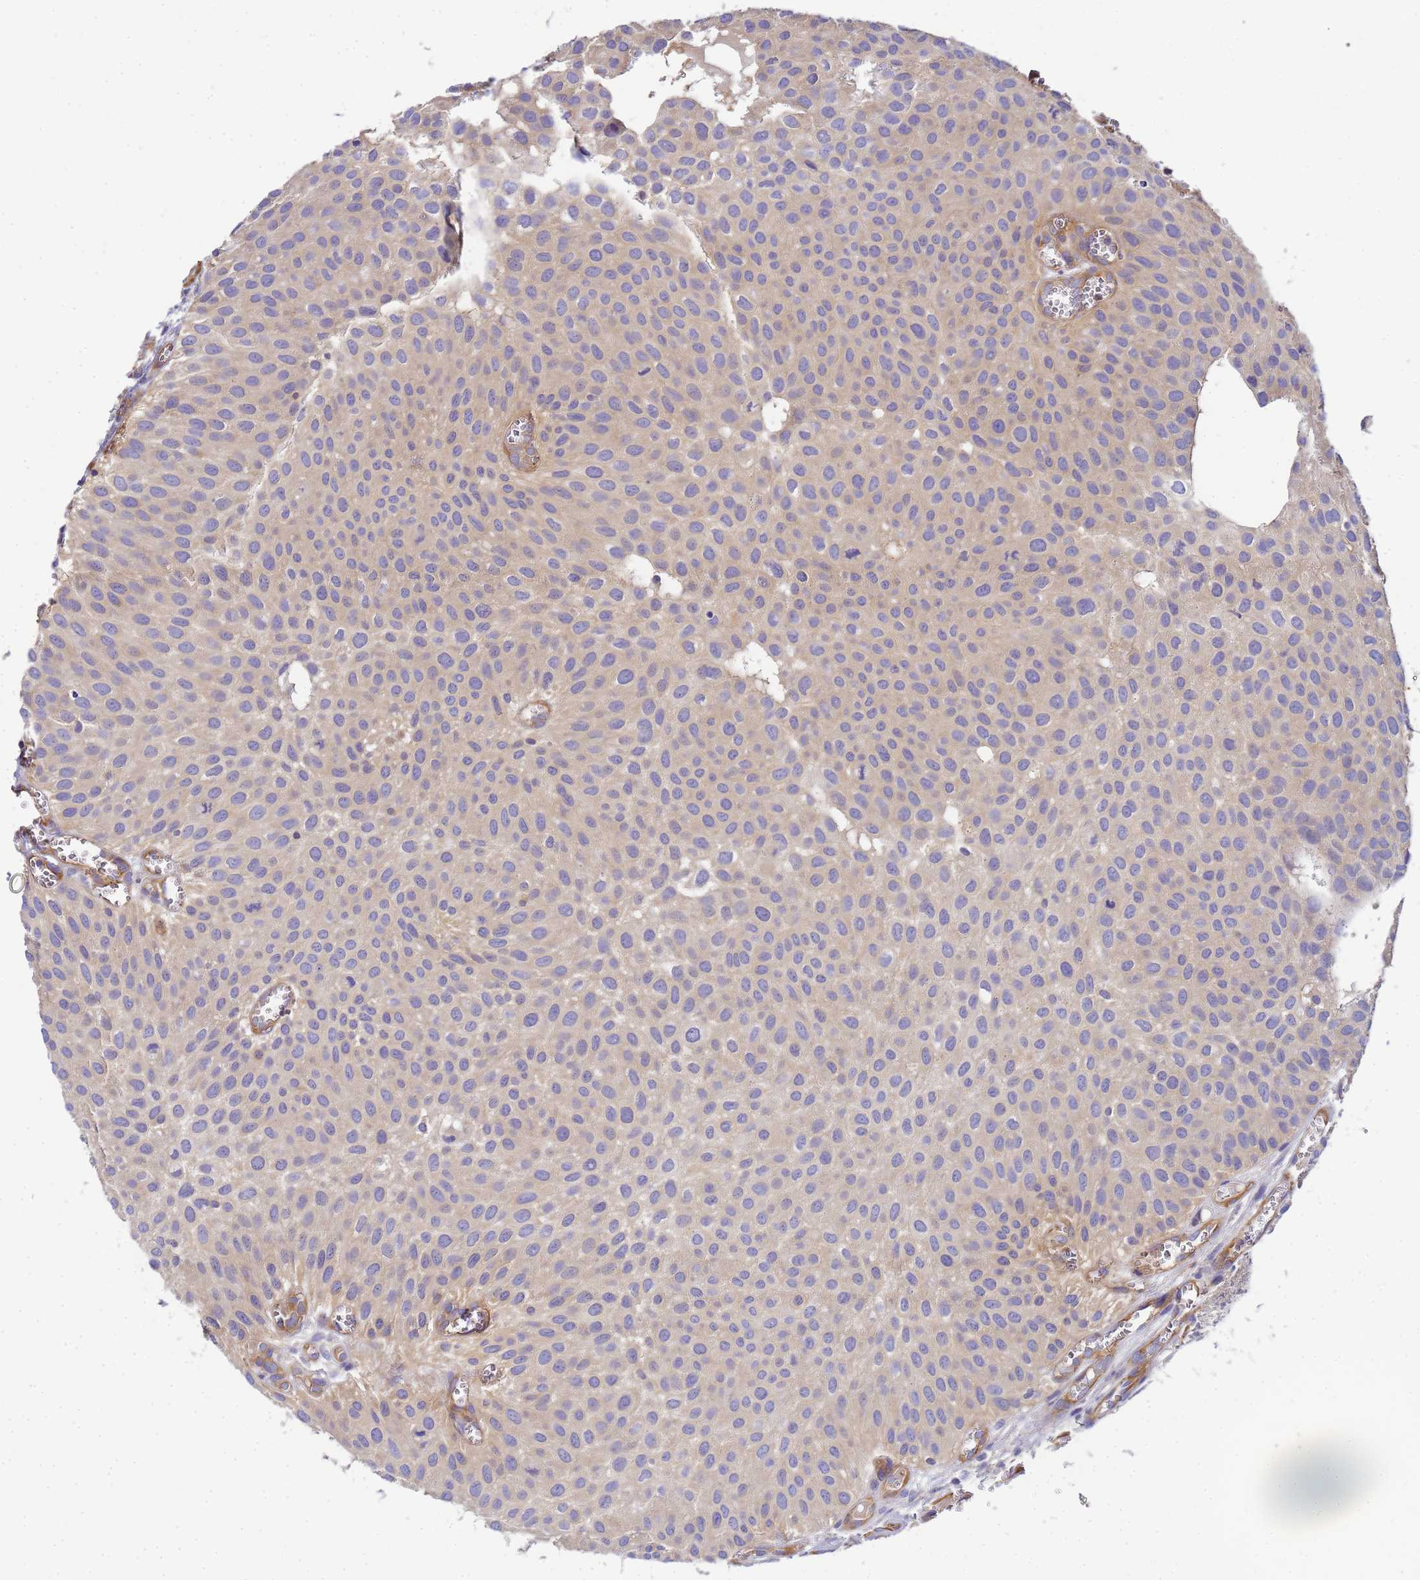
{"staining": {"intensity": "negative", "quantity": "none", "location": "none"}, "tissue": "urothelial cancer", "cell_type": "Tumor cells", "image_type": "cancer", "snomed": [{"axis": "morphology", "description": "Urothelial carcinoma, Low grade"}, {"axis": "topography", "description": "Urinary bladder"}], "caption": "Low-grade urothelial carcinoma stained for a protein using IHC shows no positivity tumor cells.", "gene": "MYL12A", "patient": {"sex": "male", "age": 88}}